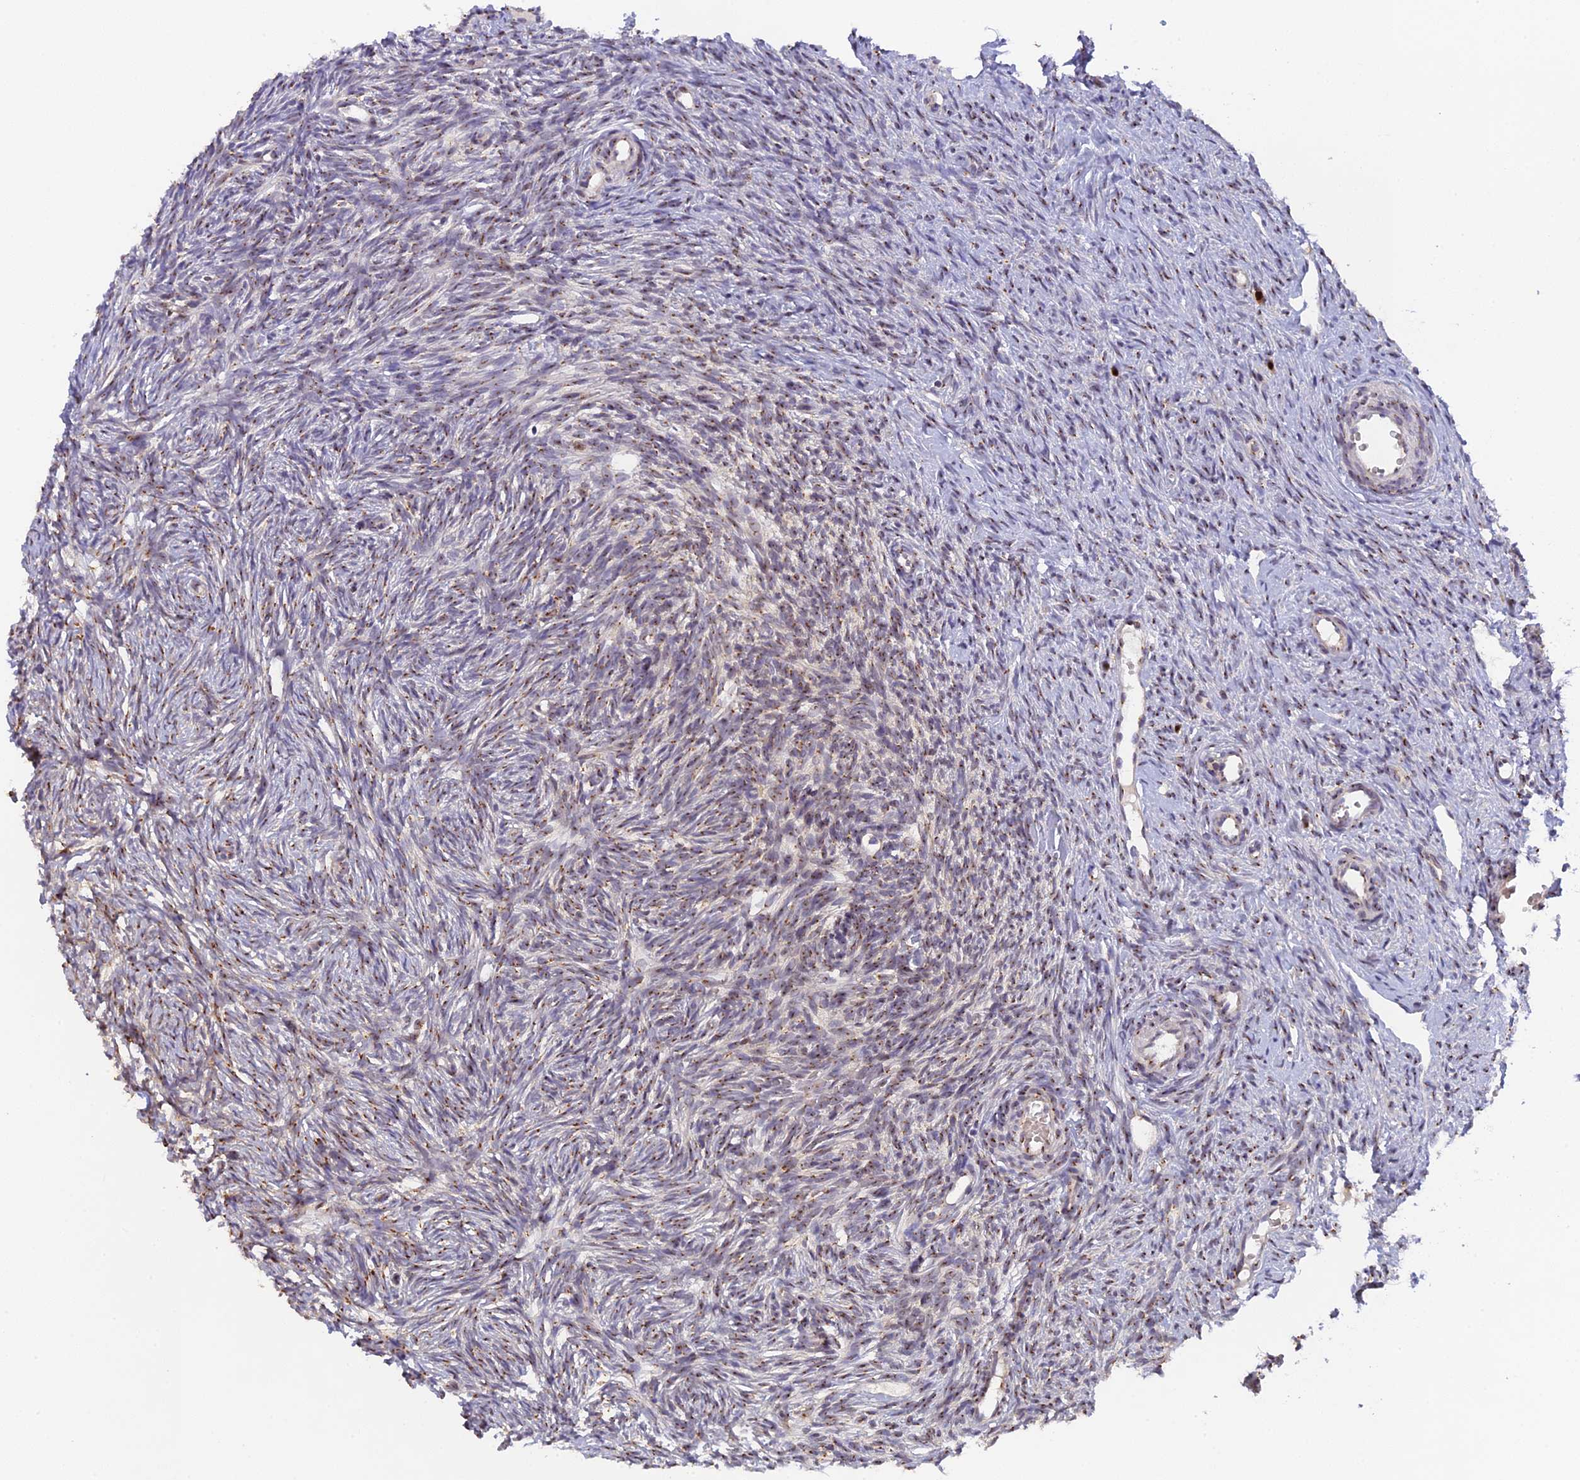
{"staining": {"intensity": "moderate", "quantity": "25%-75%", "location": "cytoplasmic/membranous"}, "tissue": "ovary", "cell_type": "Ovarian stroma cells", "image_type": "normal", "snomed": [{"axis": "morphology", "description": "Normal tissue, NOS"}, {"axis": "topography", "description": "Ovary"}], "caption": "This histopathology image reveals immunohistochemistry (IHC) staining of normal human ovary, with medium moderate cytoplasmic/membranous staining in about 25%-75% of ovarian stroma cells.", "gene": "SNX17", "patient": {"sex": "female", "age": 51}}